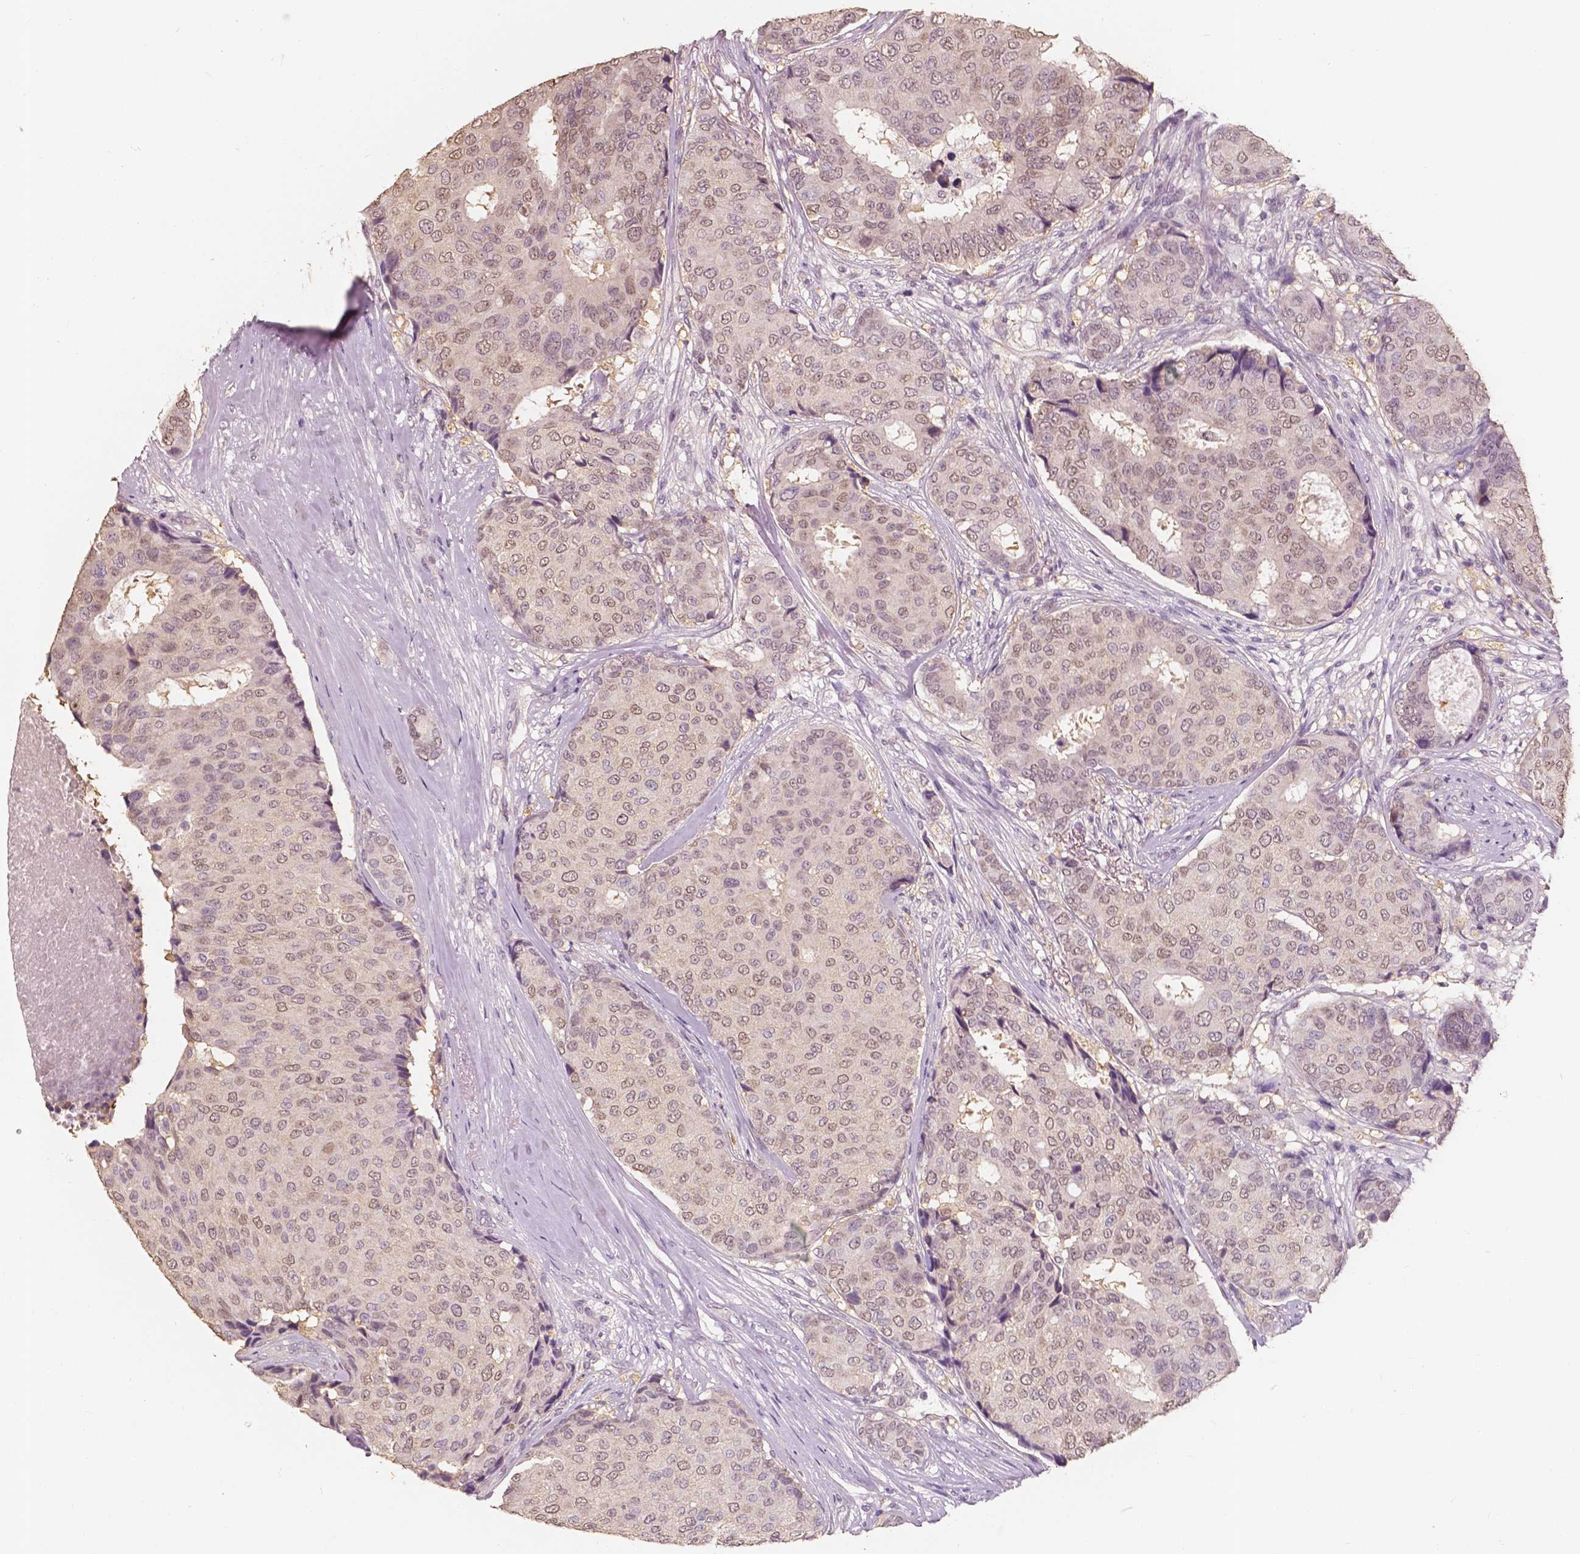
{"staining": {"intensity": "weak", "quantity": "25%-75%", "location": "nuclear"}, "tissue": "breast cancer", "cell_type": "Tumor cells", "image_type": "cancer", "snomed": [{"axis": "morphology", "description": "Duct carcinoma"}, {"axis": "topography", "description": "Breast"}], "caption": "High-power microscopy captured an immunohistochemistry histopathology image of breast cancer (infiltrating ductal carcinoma), revealing weak nuclear staining in approximately 25%-75% of tumor cells.", "gene": "SAT2", "patient": {"sex": "female", "age": 75}}